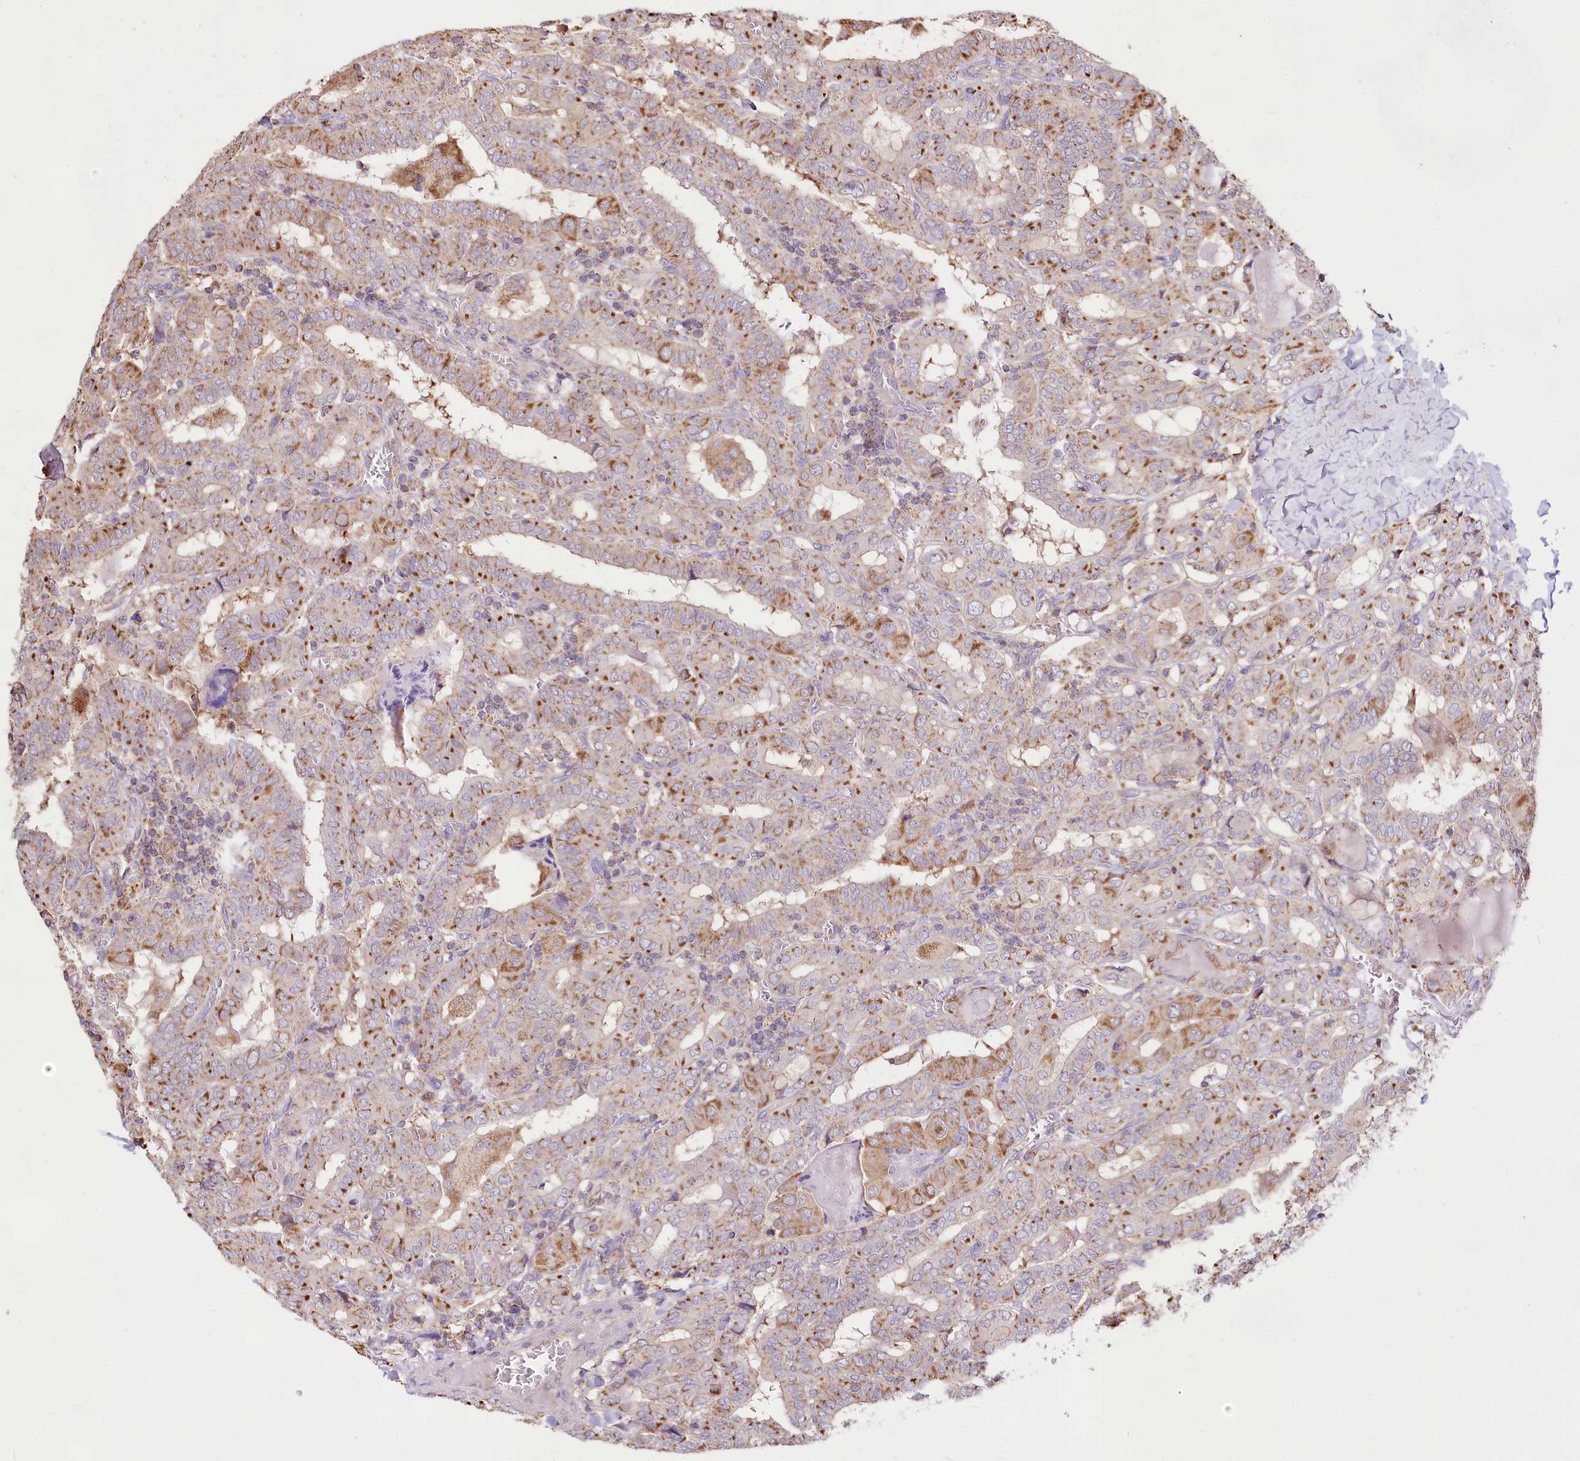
{"staining": {"intensity": "moderate", "quantity": ">75%", "location": "cytoplasmic/membranous"}, "tissue": "thyroid cancer", "cell_type": "Tumor cells", "image_type": "cancer", "snomed": [{"axis": "morphology", "description": "Papillary adenocarcinoma, NOS"}, {"axis": "topography", "description": "Thyroid gland"}], "caption": "The immunohistochemical stain labels moderate cytoplasmic/membranous staining in tumor cells of thyroid cancer (papillary adenocarcinoma) tissue. (brown staining indicates protein expression, while blue staining denotes nuclei).", "gene": "TASOR2", "patient": {"sex": "female", "age": 72}}